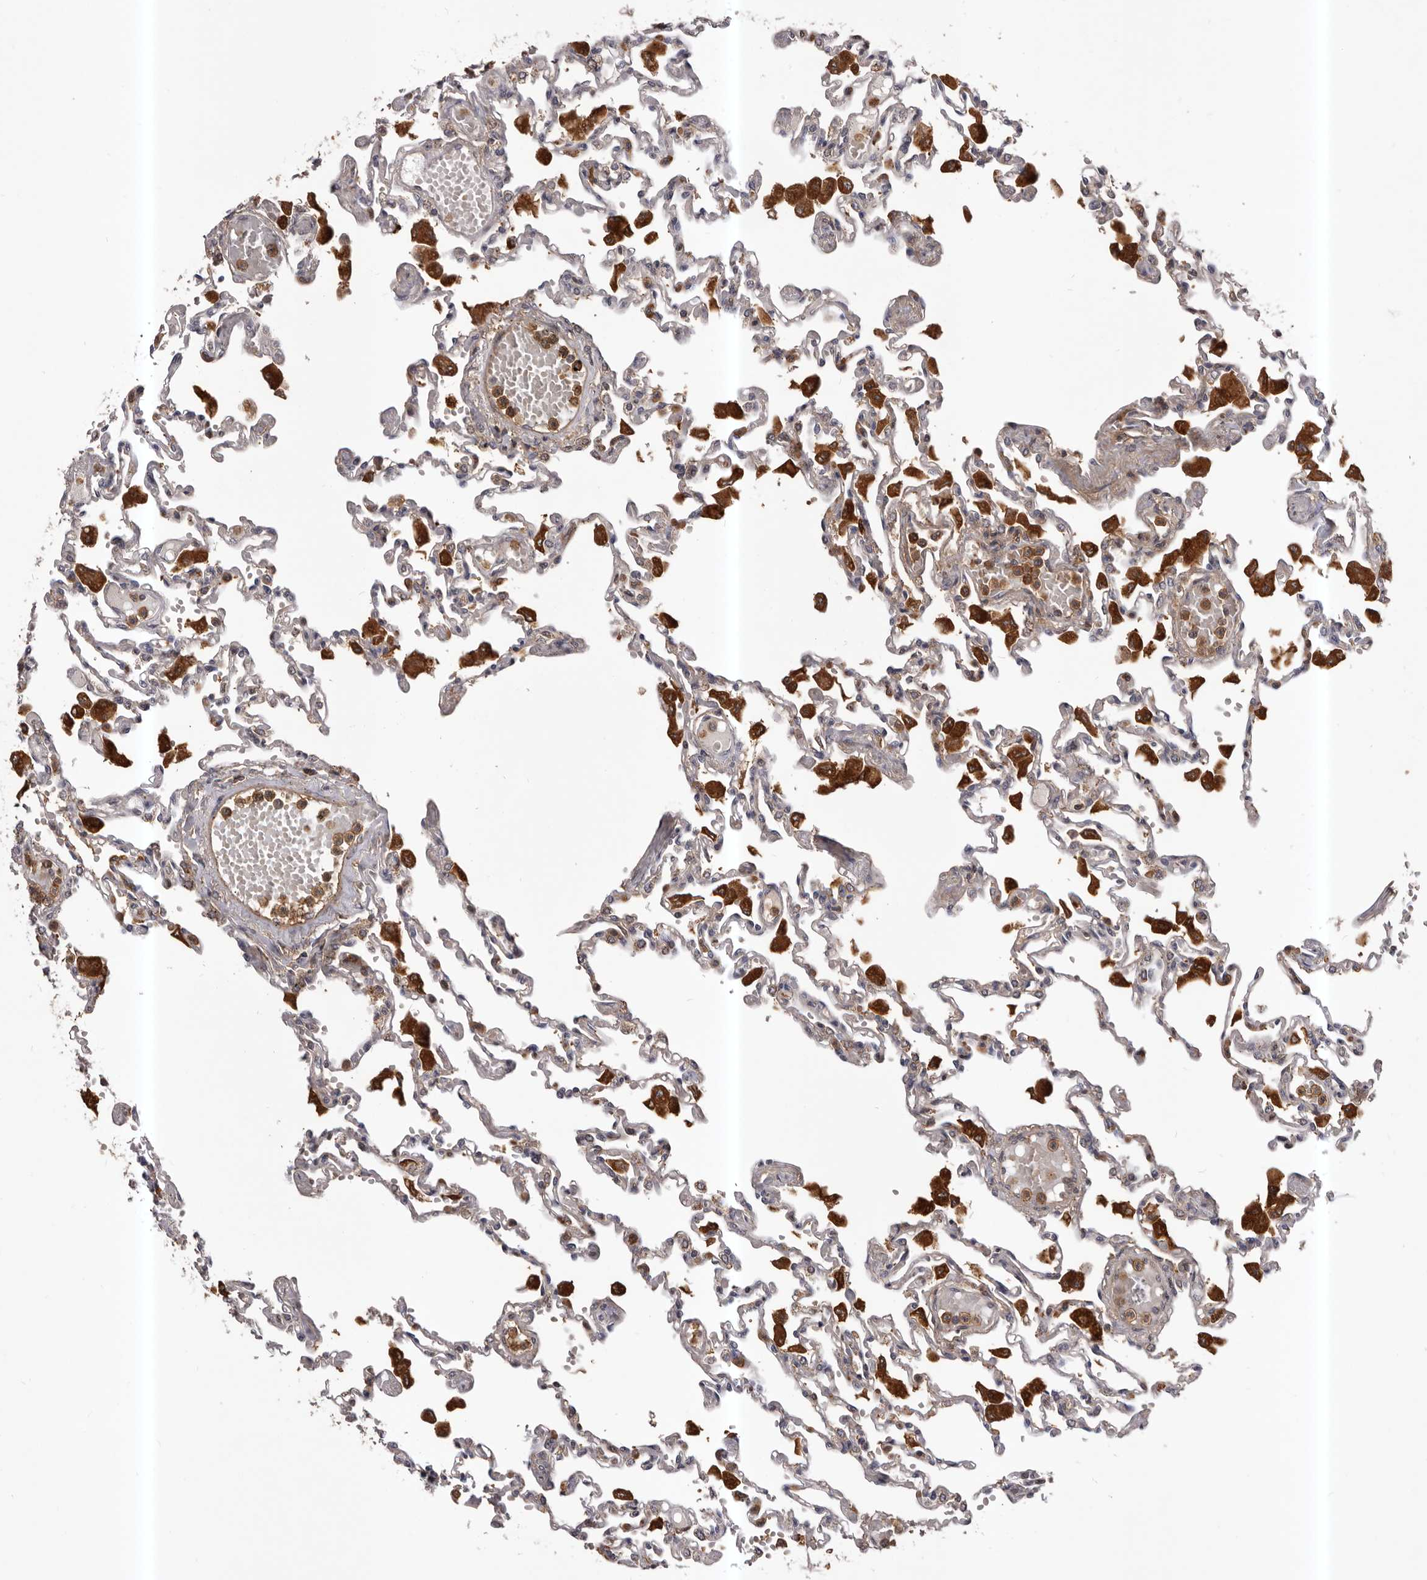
{"staining": {"intensity": "moderate", "quantity": "<25%", "location": "cytoplasmic/membranous"}, "tissue": "lung", "cell_type": "Alveolar cells", "image_type": "normal", "snomed": [{"axis": "morphology", "description": "Normal tissue, NOS"}, {"axis": "topography", "description": "Bronchus"}, {"axis": "topography", "description": "Lung"}], "caption": "This is an image of immunohistochemistry staining of normal lung, which shows moderate positivity in the cytoplasmic/membranous of alveolar cells.", "gene": "GLIPR2", "patient": {"sex": "female", "age": 49}}